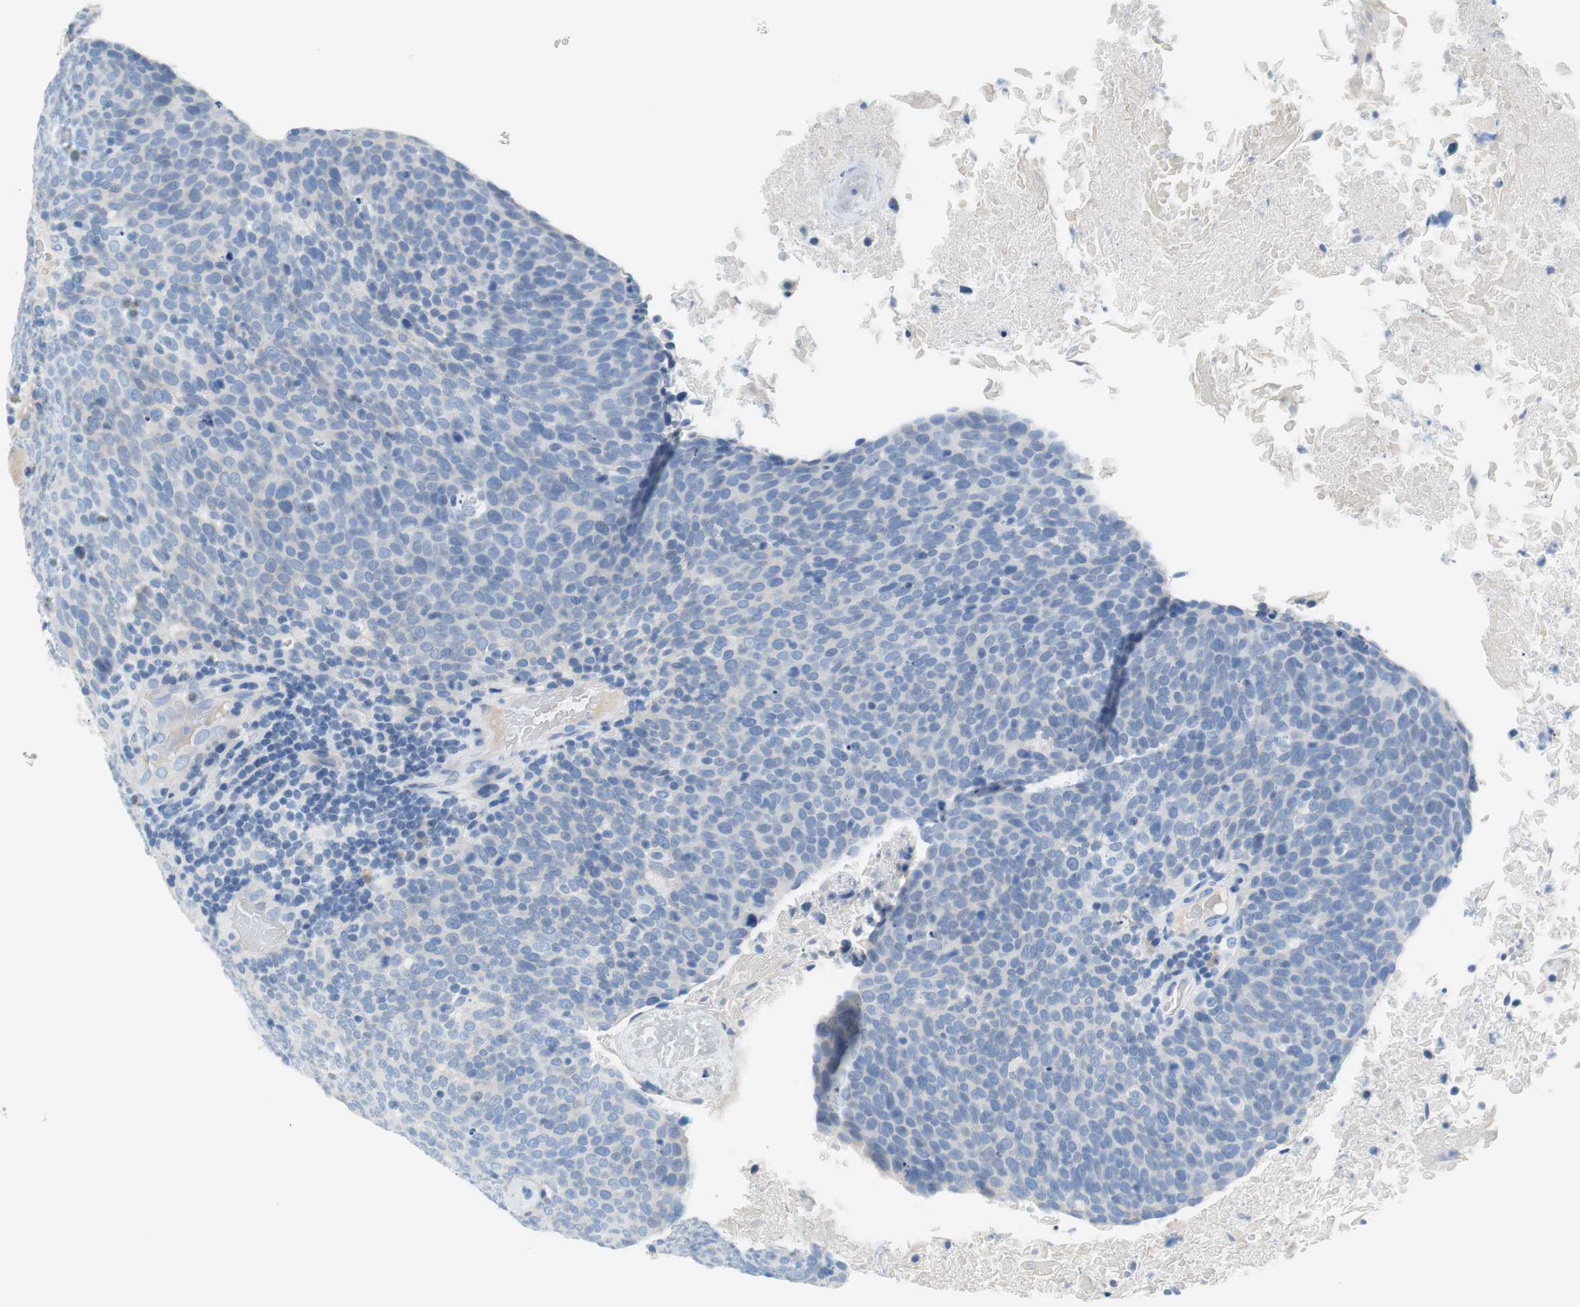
{"staining": {"intensity": "negative", "quantity": "none", "location": "none"}, "tissue": "head and neck cancer", "cell_type": "Tumor cells", "image_type": "cancer", "snomed": [{"axis": "morphology", "description": "Squamous cell carcinoma, NOS"}, {"axis": "morphology", "description": "Squamous cell carcinoma, metastatic, NOS"}, {"axis": "topography", "description": "Lymph node"}, {"axis": "topography", "description": "Head-Neck"}], "caption": "Immunohistochemistry (IHC) photomicrograph of neoplastic tissue: human head and neck cancer (squamous cell carcinoma) stained with DAB (3,3'-diaminobenzidine) demonstrates no significant protein staining in tumor cells. (Brightfield microscopy of DAB (3,3'-diaminobenzidine) immunohistochemistry at high magnification).", "gene": "MYH1", "patient": {"sex": "male", "age": 62}}